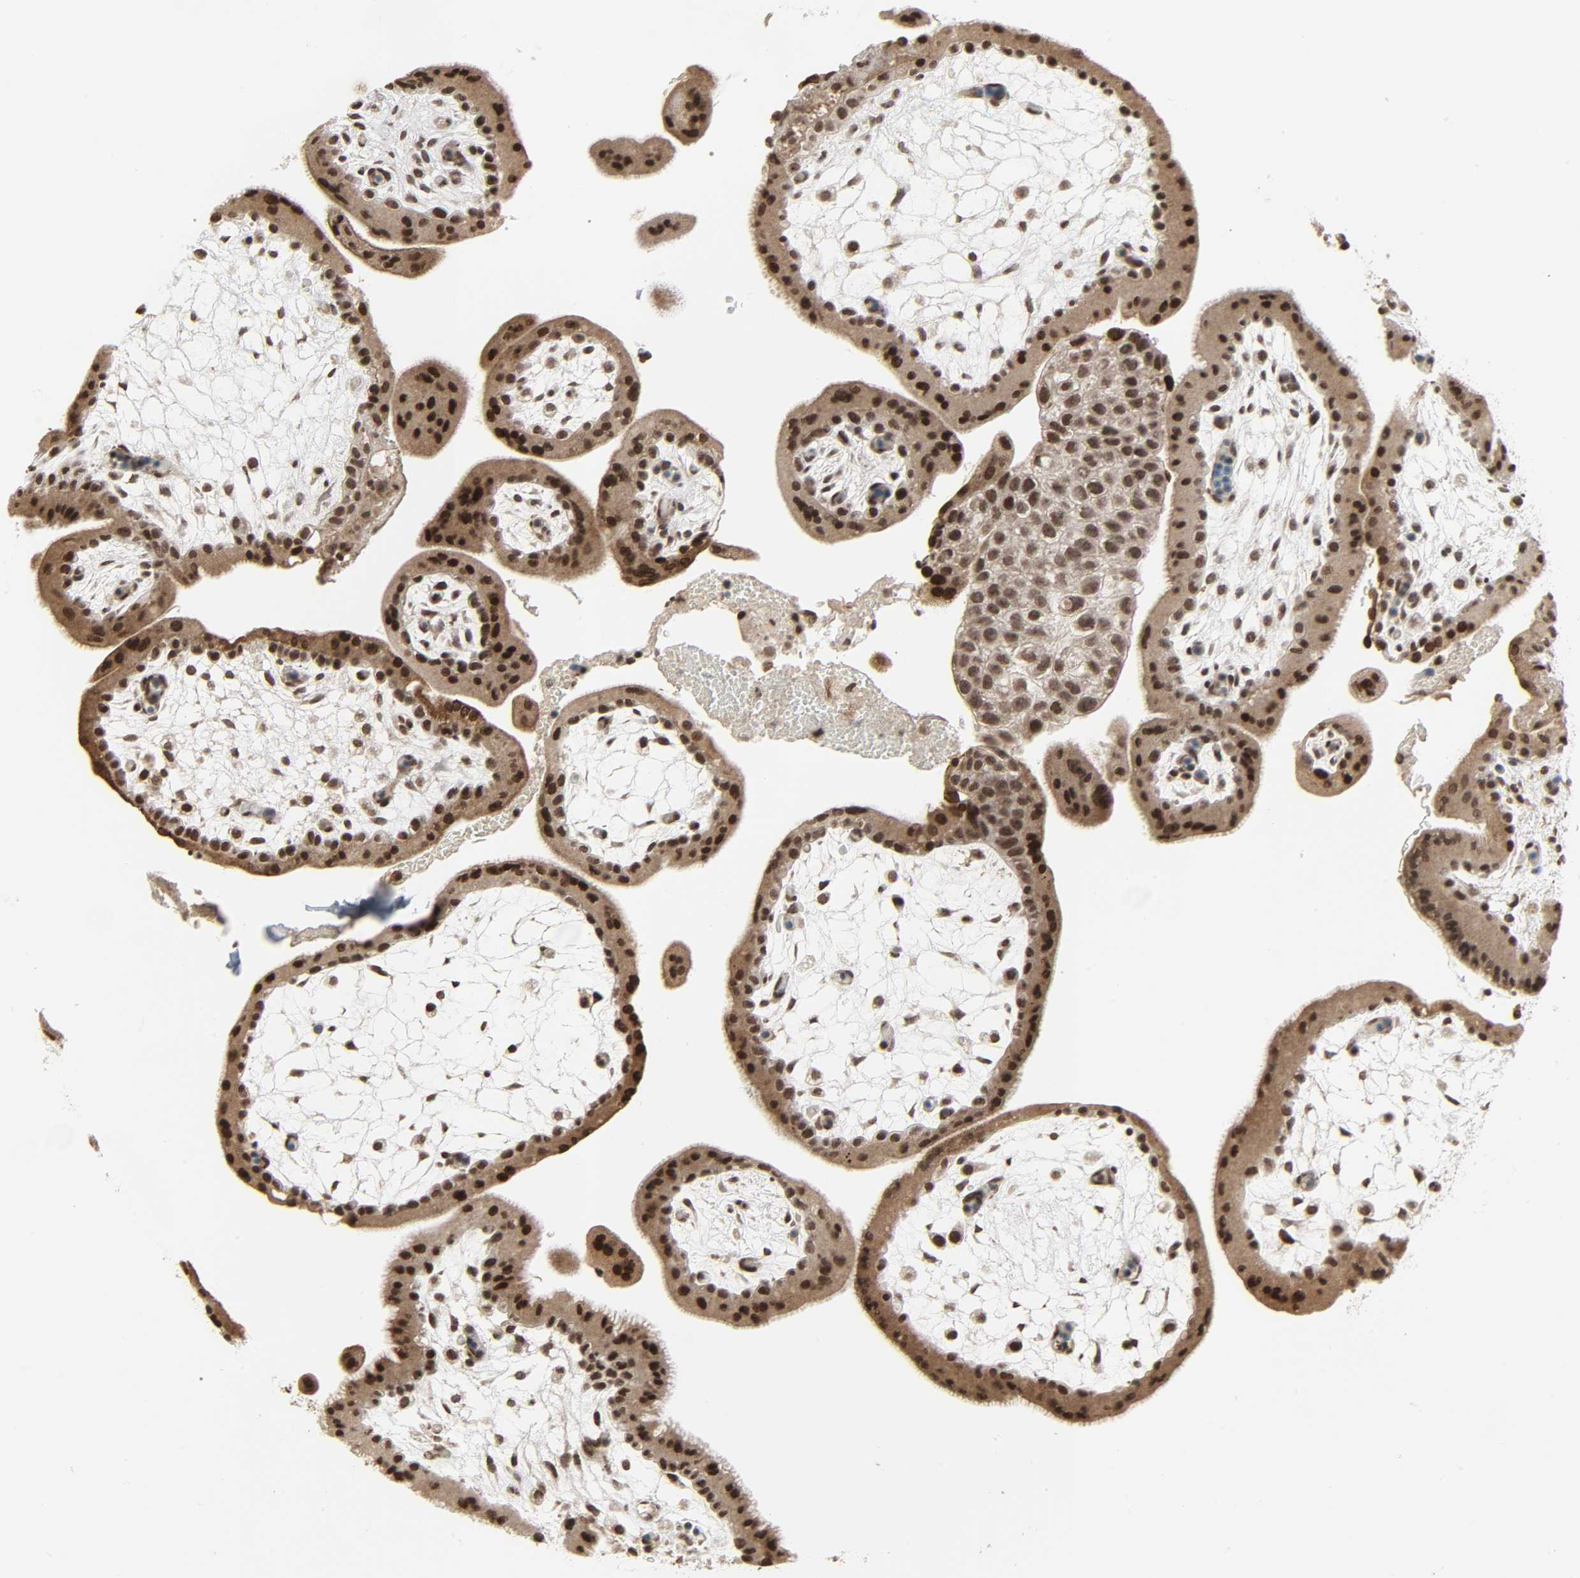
{"staining": {"intensity": "moderate", "quantity": ">75%", "location": "cytoplasmic/membranous,nuclear"}, "tissue": "placenta", "cell_type": "Trophoblastic cells", "image_type": "normal", "snomed": [{"axis": "morphology", "description": "Normal tissue, NOS"}, {"axis": "topography", "description": "Placenta"}], "caption": "About >75% of trophoblastic cells in normal human placenta demonstrate moderate cytoplasmic/membranous,nuclear protein staining as visualized by brown immunohistochemical staining.", "gene": "XRCC1", "patient": {"sex": "female", "age": 35}}